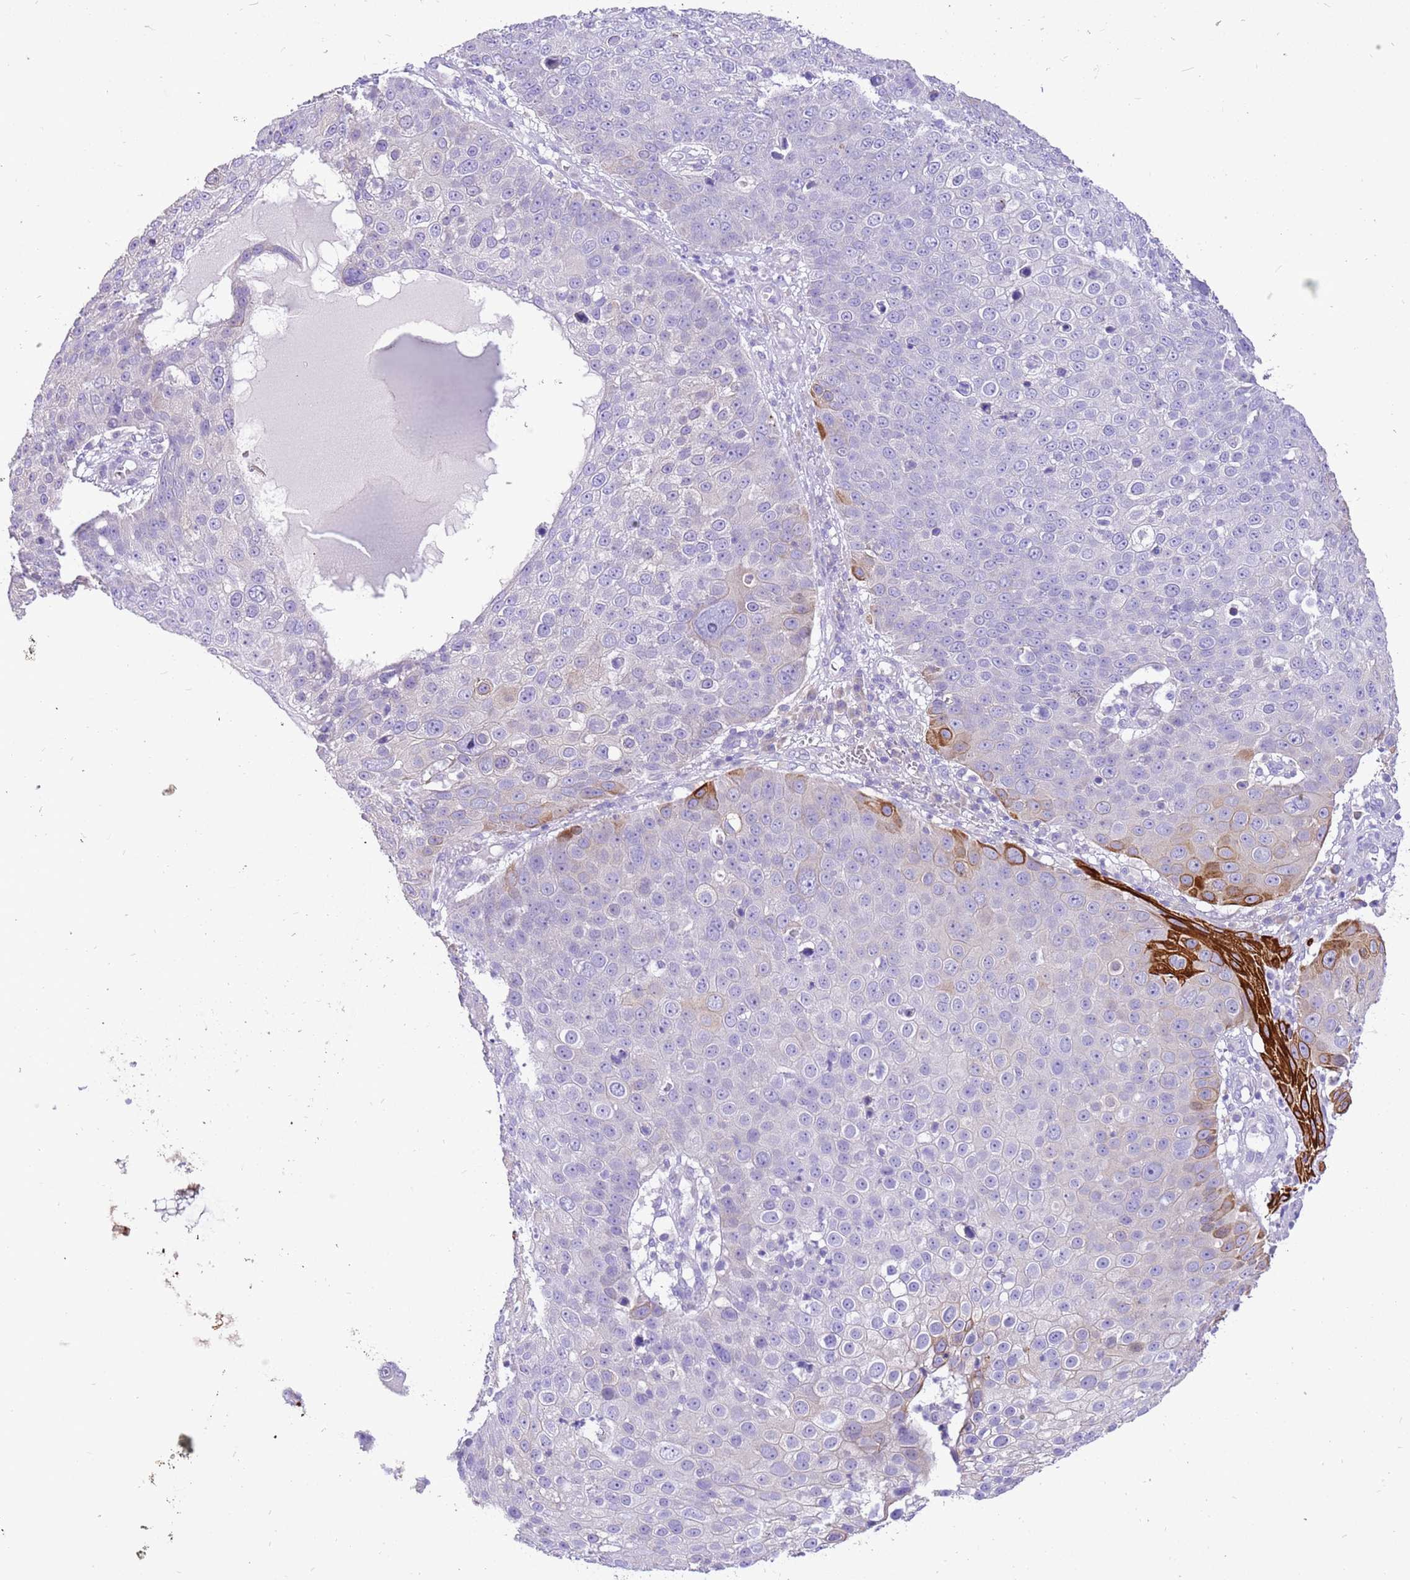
{"staining": {"intensity": "negative", "quantity": "none", "location": "none"}, "tissue": "skin cancer", "cell_type": "Tumor cells", "image_type": "cancer", "snomed": [{"axis": "morphology", "description": "Squamous cell carcinoma, NOS"}, {"axis": "topography", "description": "Skin"}], "caption": "Immunohistochemical staining of human skin cancer displays no significant expression in tumor cells.", "gene": "R3HDM4", "patient": {"sex": "male", "age": 71}}